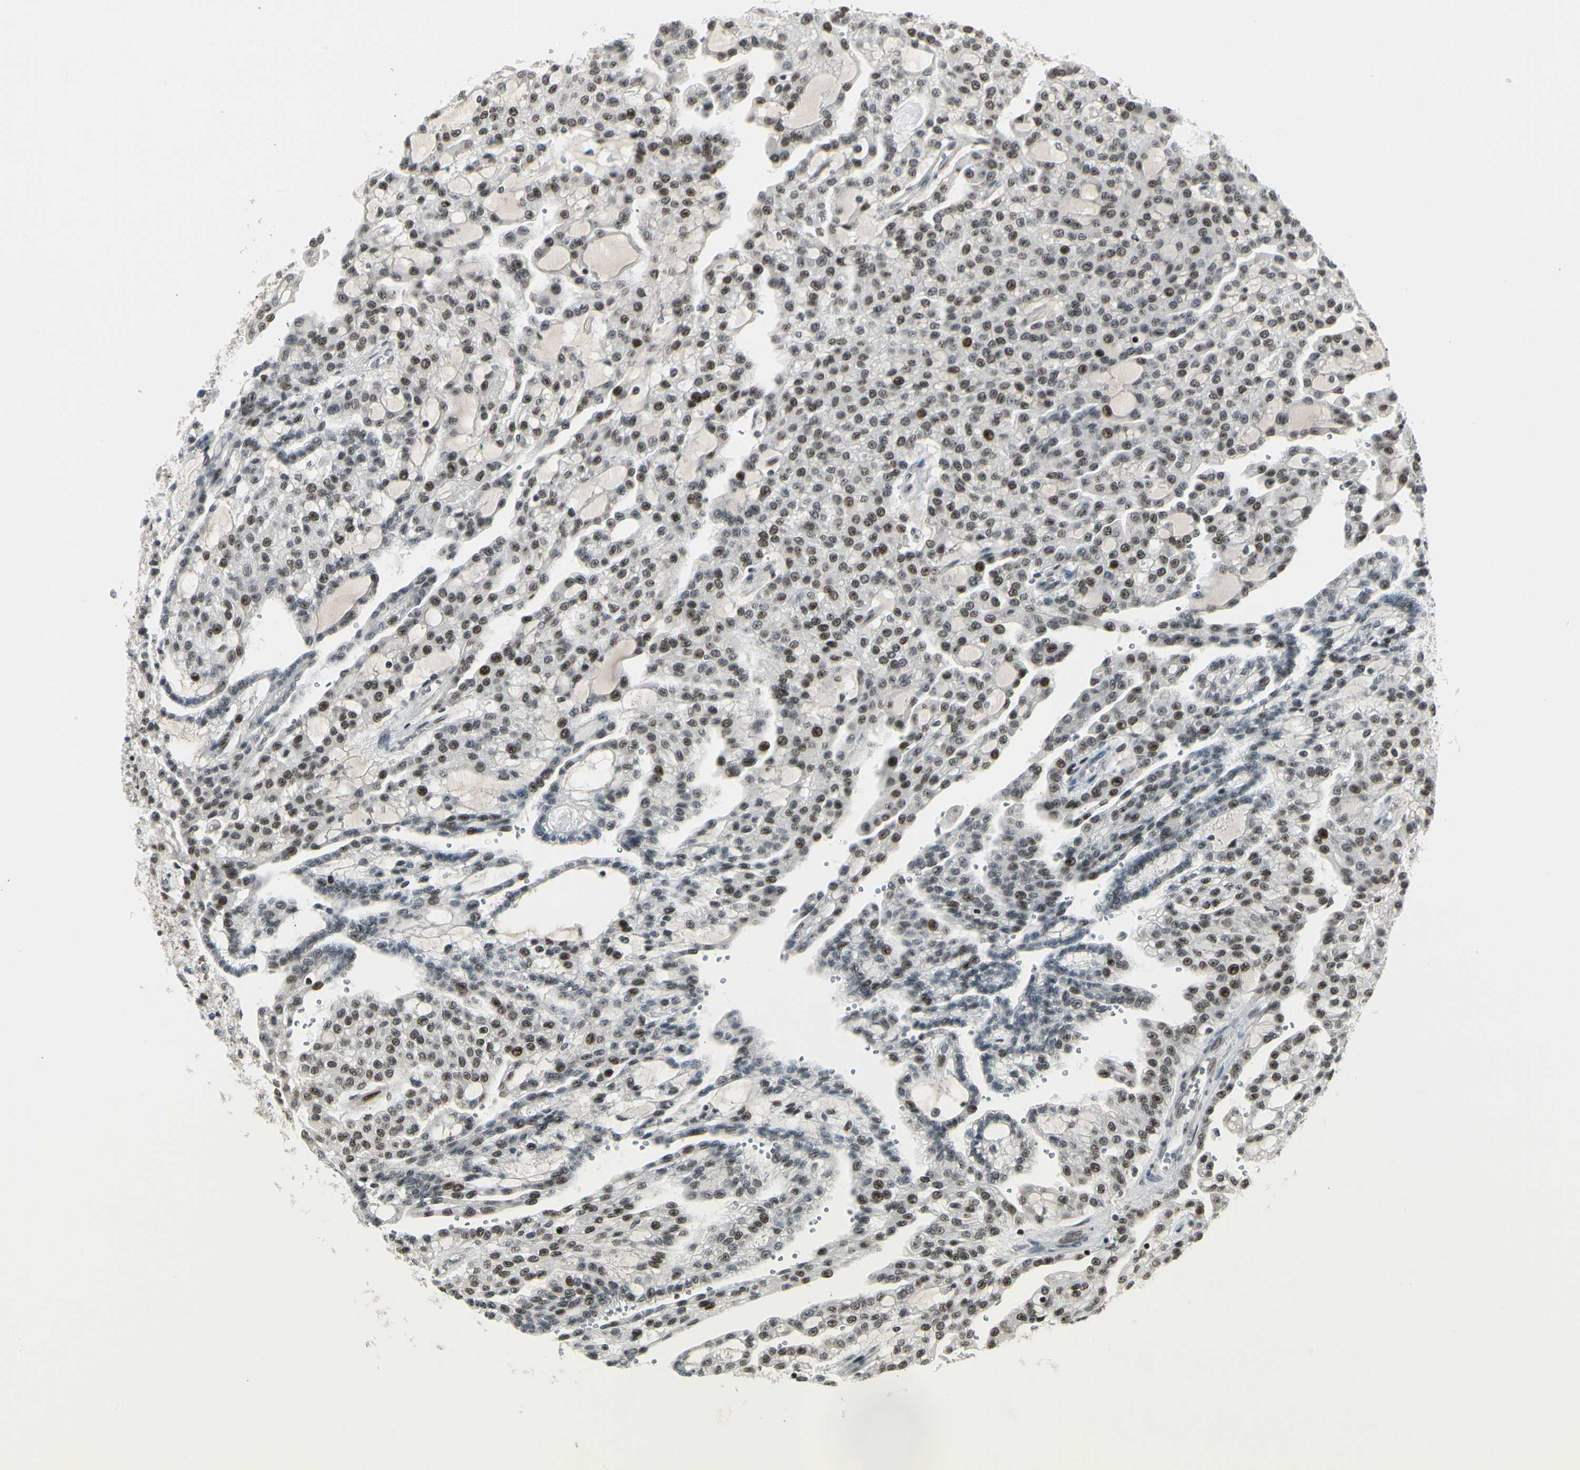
{"staining": {"intensity": "strong", "quantity": ">75%", "location": "nuclear"}, "tissue": "renal cancer", "cell_type": "Tumor cells", "image_type": "cancer", "snomed": [{"axis": "morphology", "description": "Adenocarcinoma, NOS"}, {"axis": "topography", "description": "Kidney"}], "caption": "Immunohistochemistry (IHC) photomicrograph of human renal cancer stained for a protein (brown), which displays high levels of strong nuclear expression in about >75% of tumor cells.", "gene": "FOXJ2", "patient": {"sex": "male", "age": 63}}